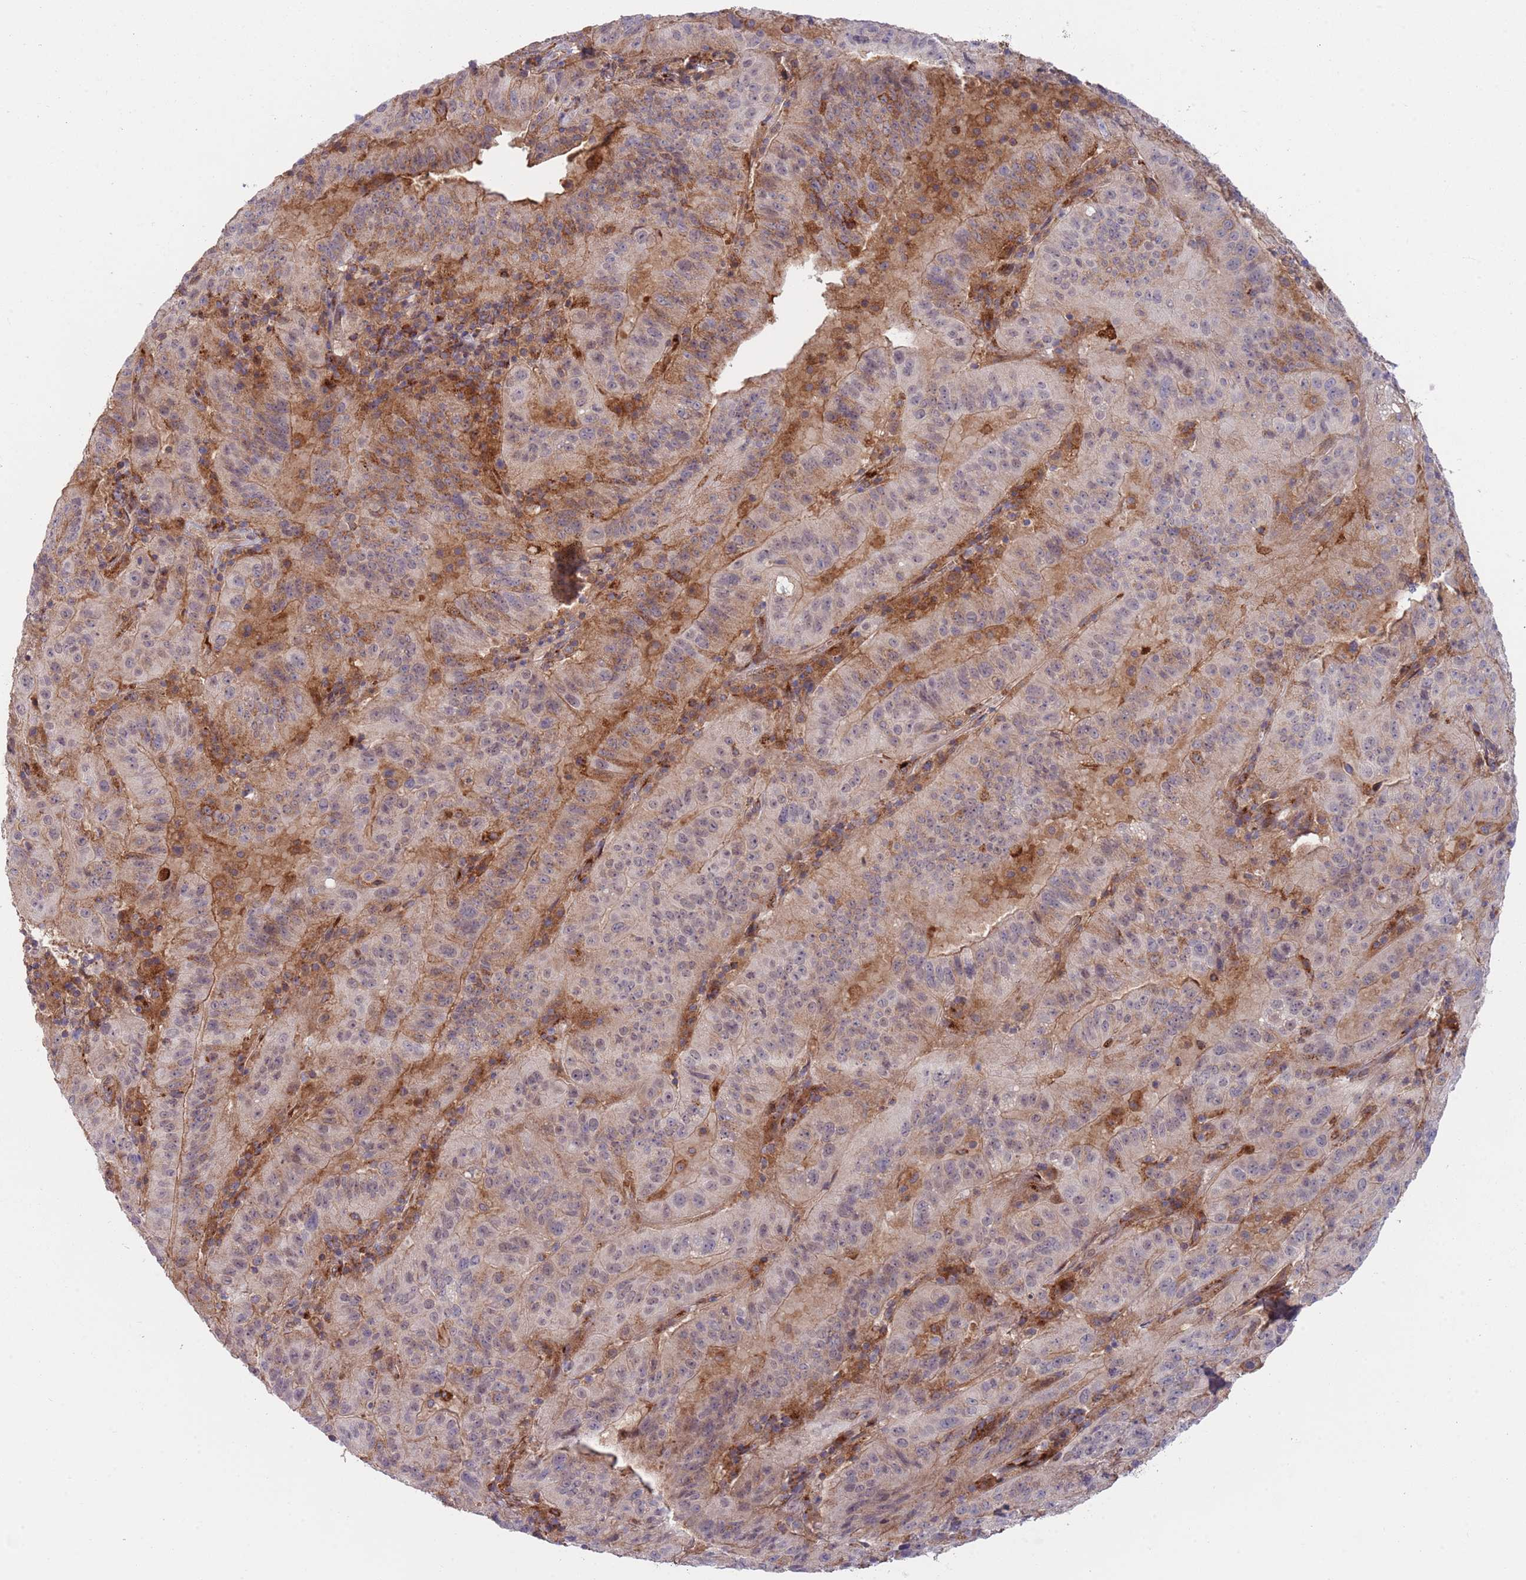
{"staining": {"intensity": "moderate", "quantity": "25%-75%", "location": "cytoplasmic/membranous"}, "tissue": "pancreatic cancer", "cell_type": "Tumor cells", "image_type": "cancer", "snomed": [{"axis": "morphology", "description": "Adenocarcinoma, NOS"}, {"axis": "topography", "description": "Pancreas"}], "caption": "A brown stain highlights moderate cytoplasmic/membranous staining of a protein in human pancreatic adenocarcinoma tumor cells.", "gene": "BTBD7", "patient": {"sex": "male", "age": 63}}